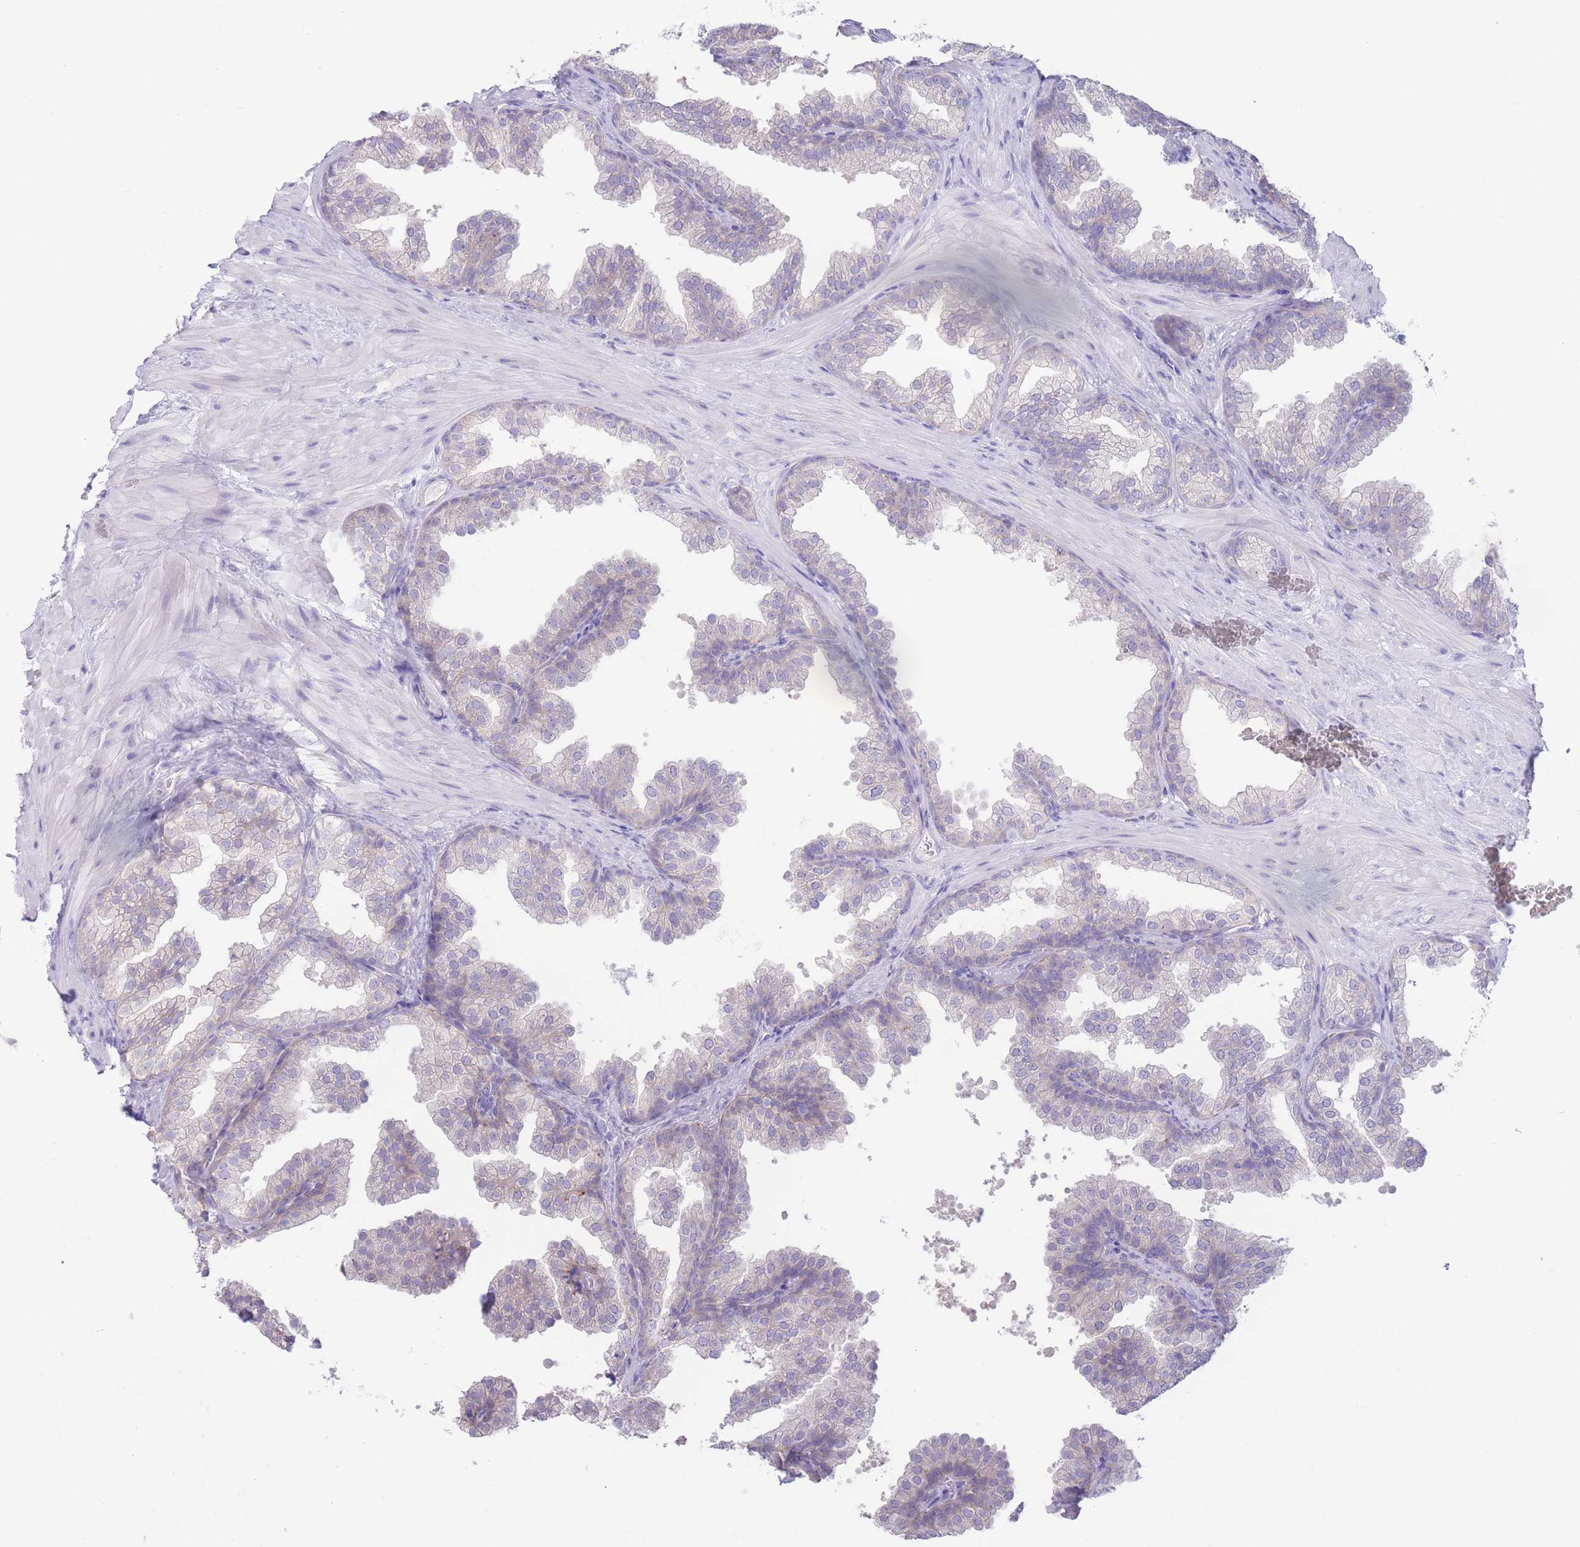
{"staining": {"intensity": "negative", "quantity": "none", "location": "none"}, "tissue": "prostate", "cell_type": "Glandular cells", "image_type": "normal", "snomed": [{"axis": "morphology", "description": "Normal tissue, NOS"}, {"axis": "topography", "description": "Prostate"}], "caption": "Protein analysis of unremarkable prostate displays no significant positivity in glandular cells. The staining is performed using DAB brown chromogen with nuclei counter-stained in using hematoxylin.", "gene": "FAH", "patient": {"sex": "male", "age": 37}}